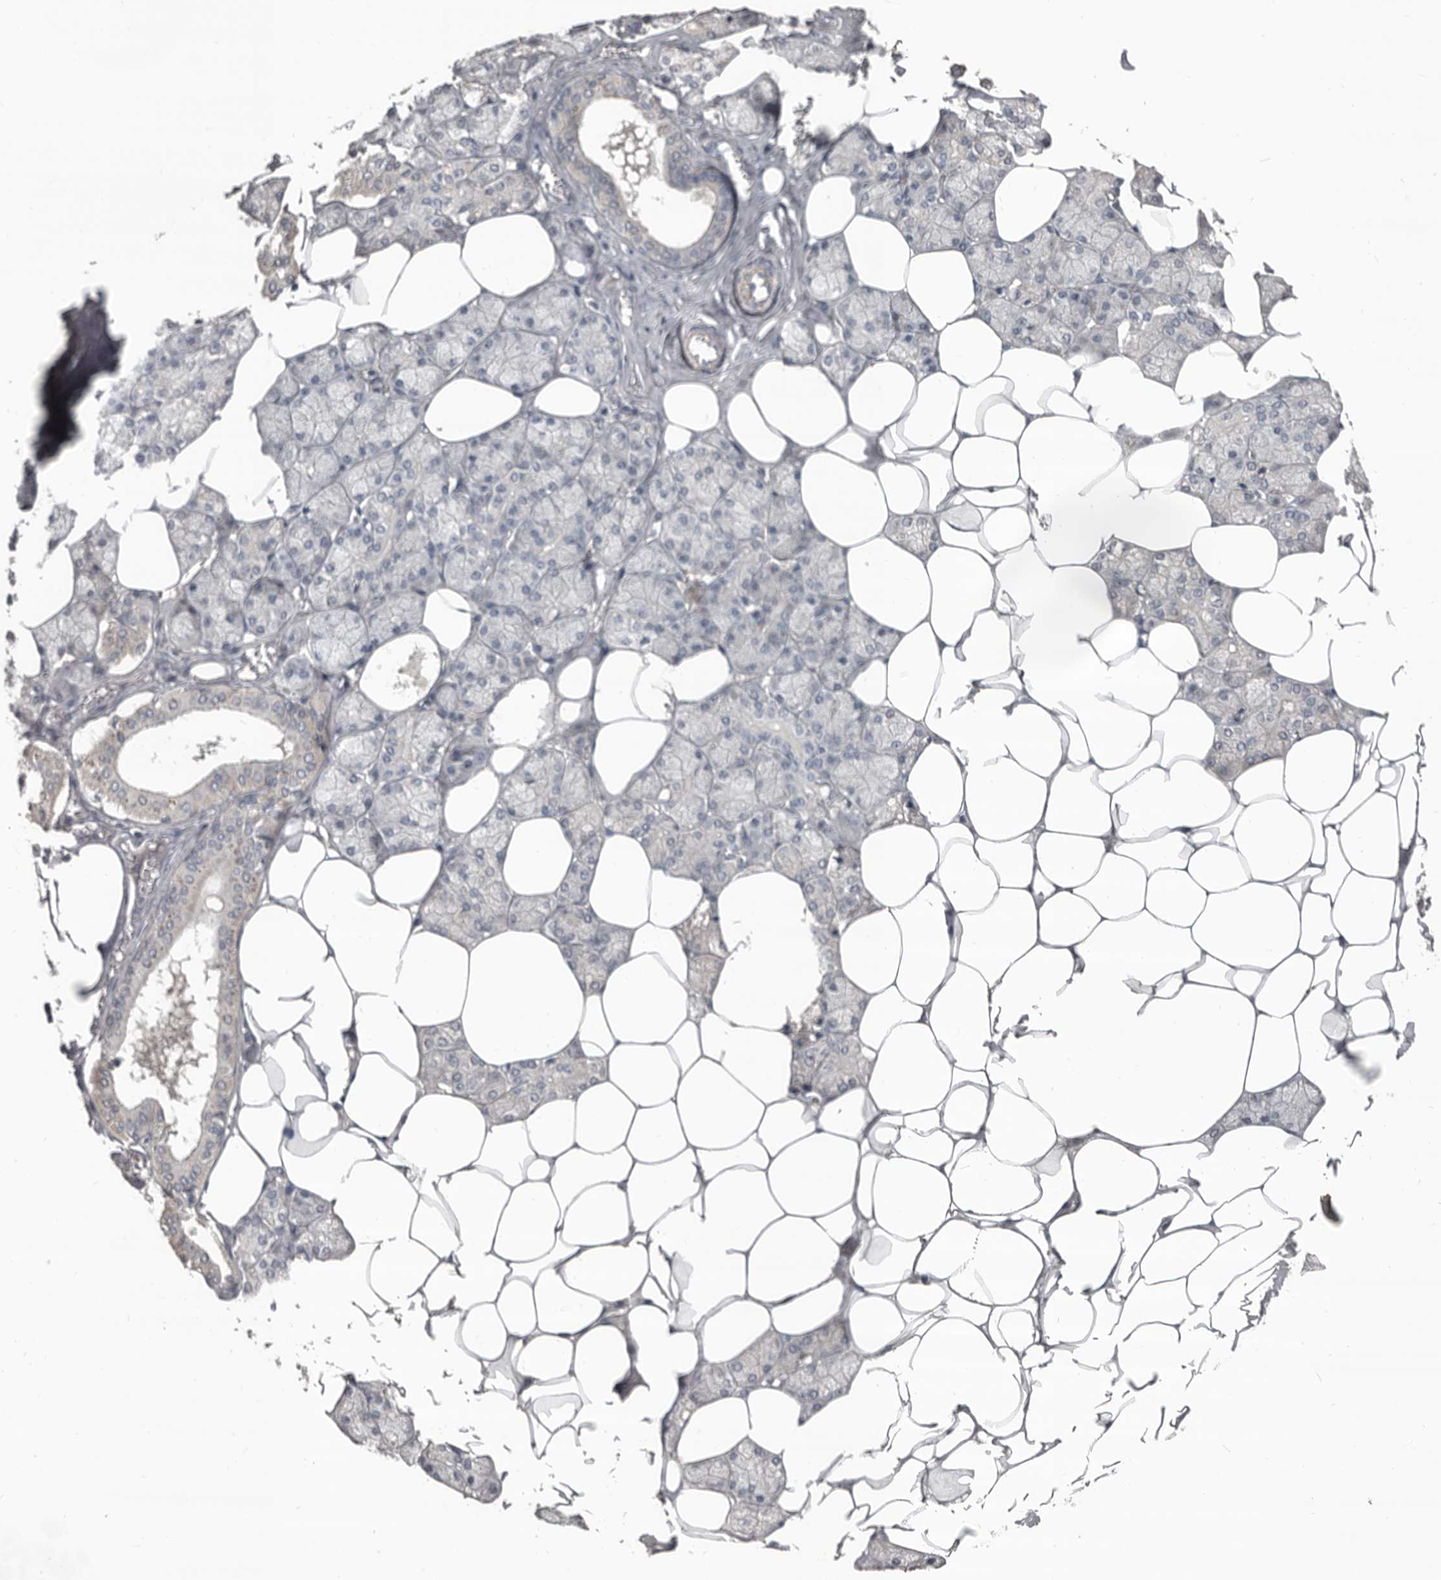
{"staining": {"intensity": "moderate", "quantity": "<25%", "location": "cytoplasmic/membranous"}, "tissue": "salivary gland", "cell_type": "Glandular cells", "image_type": "normal", "snomed": [{"axis": "morphology", "description": "Normal tissue, NOS"}, {"axis": "topography", "description": "Salivary gland"}], "caption": "Glandular cells show low levels of moderate cytoplasmic/membranous staining in about <25% of cells in normal salivary gland. Ihc stains the protein in brown and the nuclei are stained blue.", "gene": "C1orf216", "patient": {"sex": "male", "age": 62}}